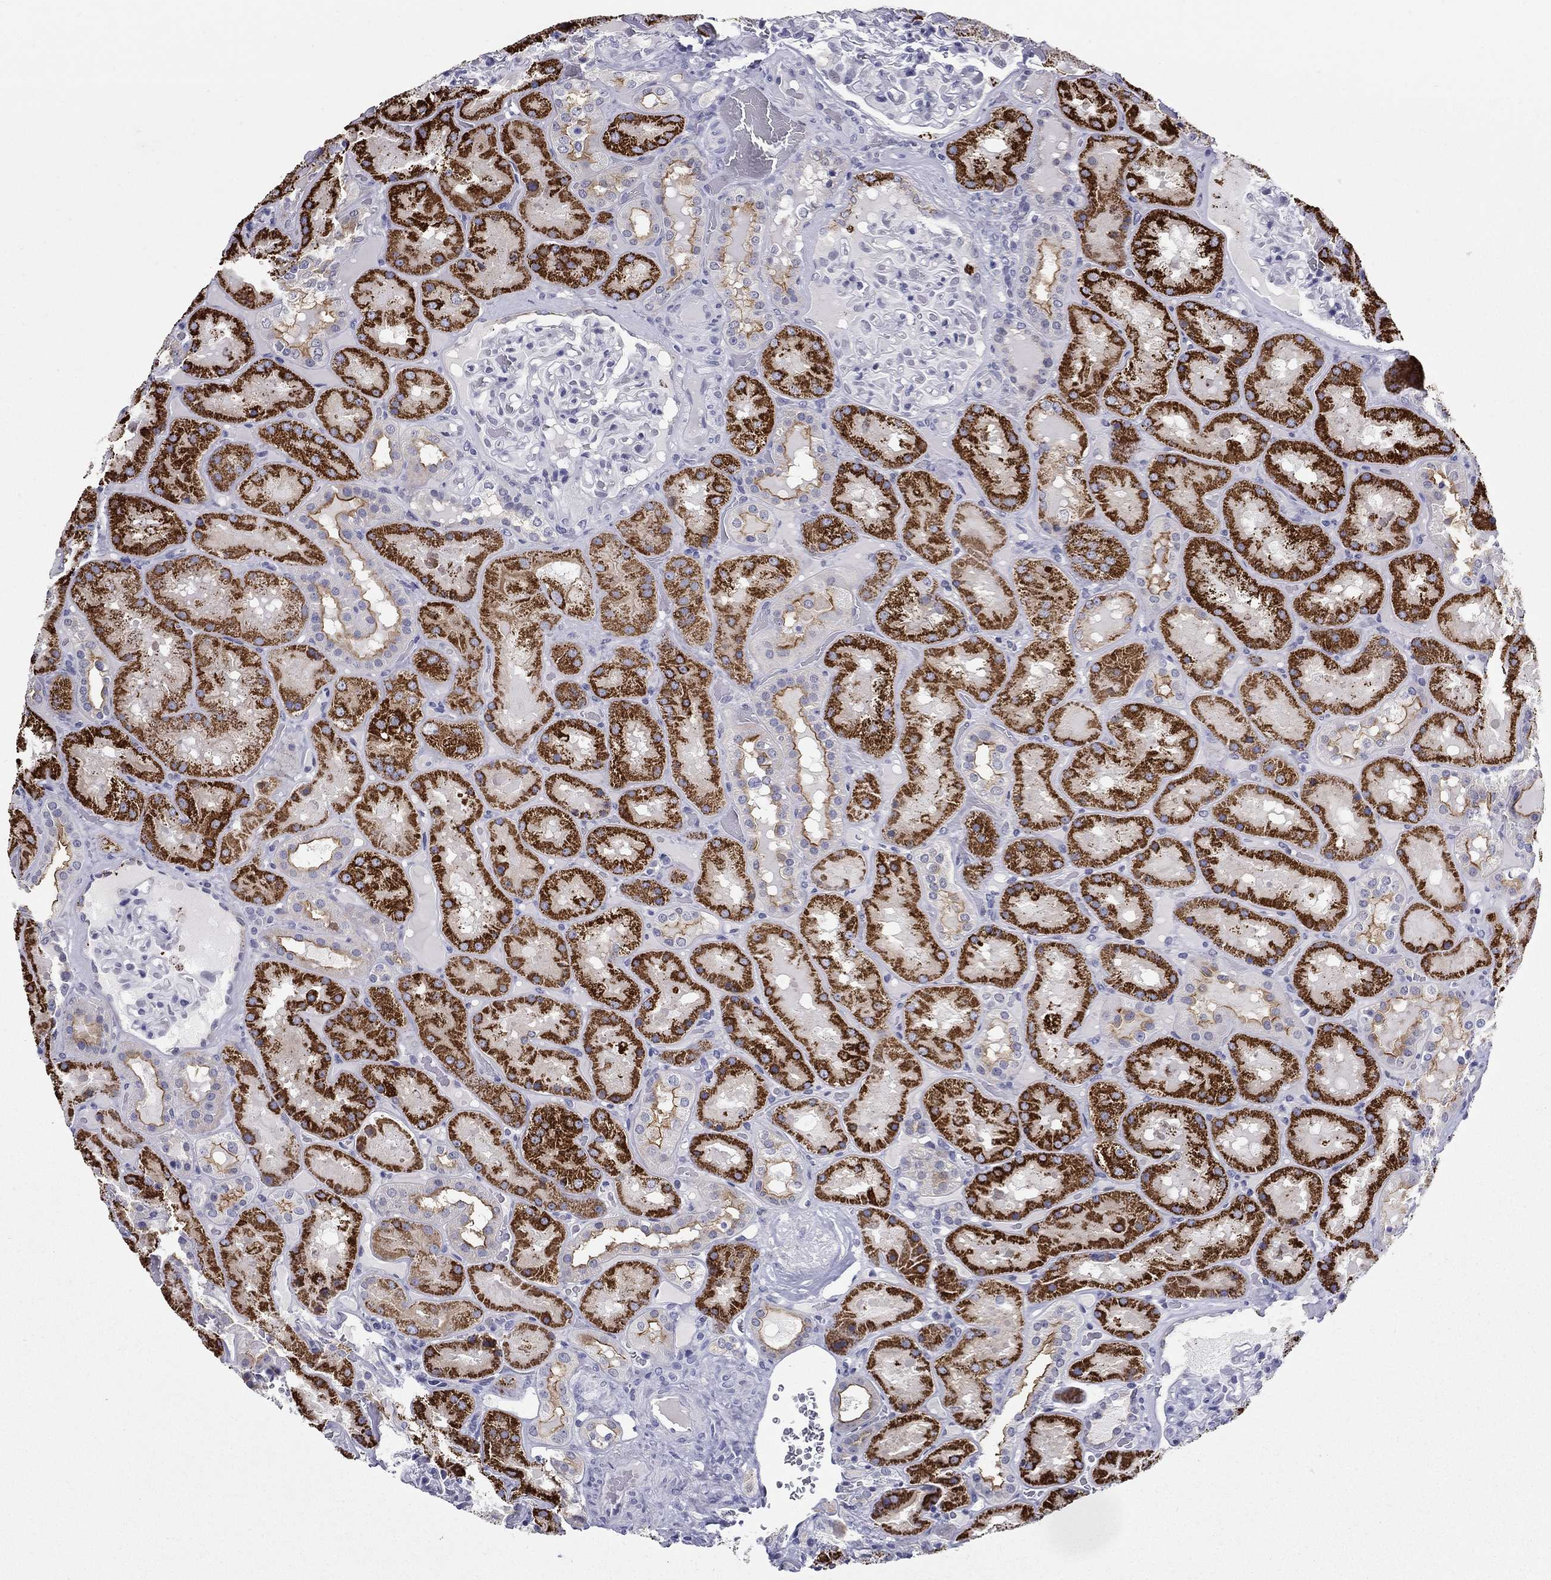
{"staining": {"intensity": "negative", "quantity": "none", "location": "none"}, "tissue": "kidney", "cell_type": "Cells in glomeruli", "image_type": "normal", "snomed": [{"axis": "morphology", "description": "Normal tissue, NOS"}, {"axis": "topography", "description": "Kidney"}], "caption": "Protein analysis of normal kidney displays no significant positivity in cells in glomeruli.", "gene": "C4orf19", "patient": {"sex": "male", "age": 73}}